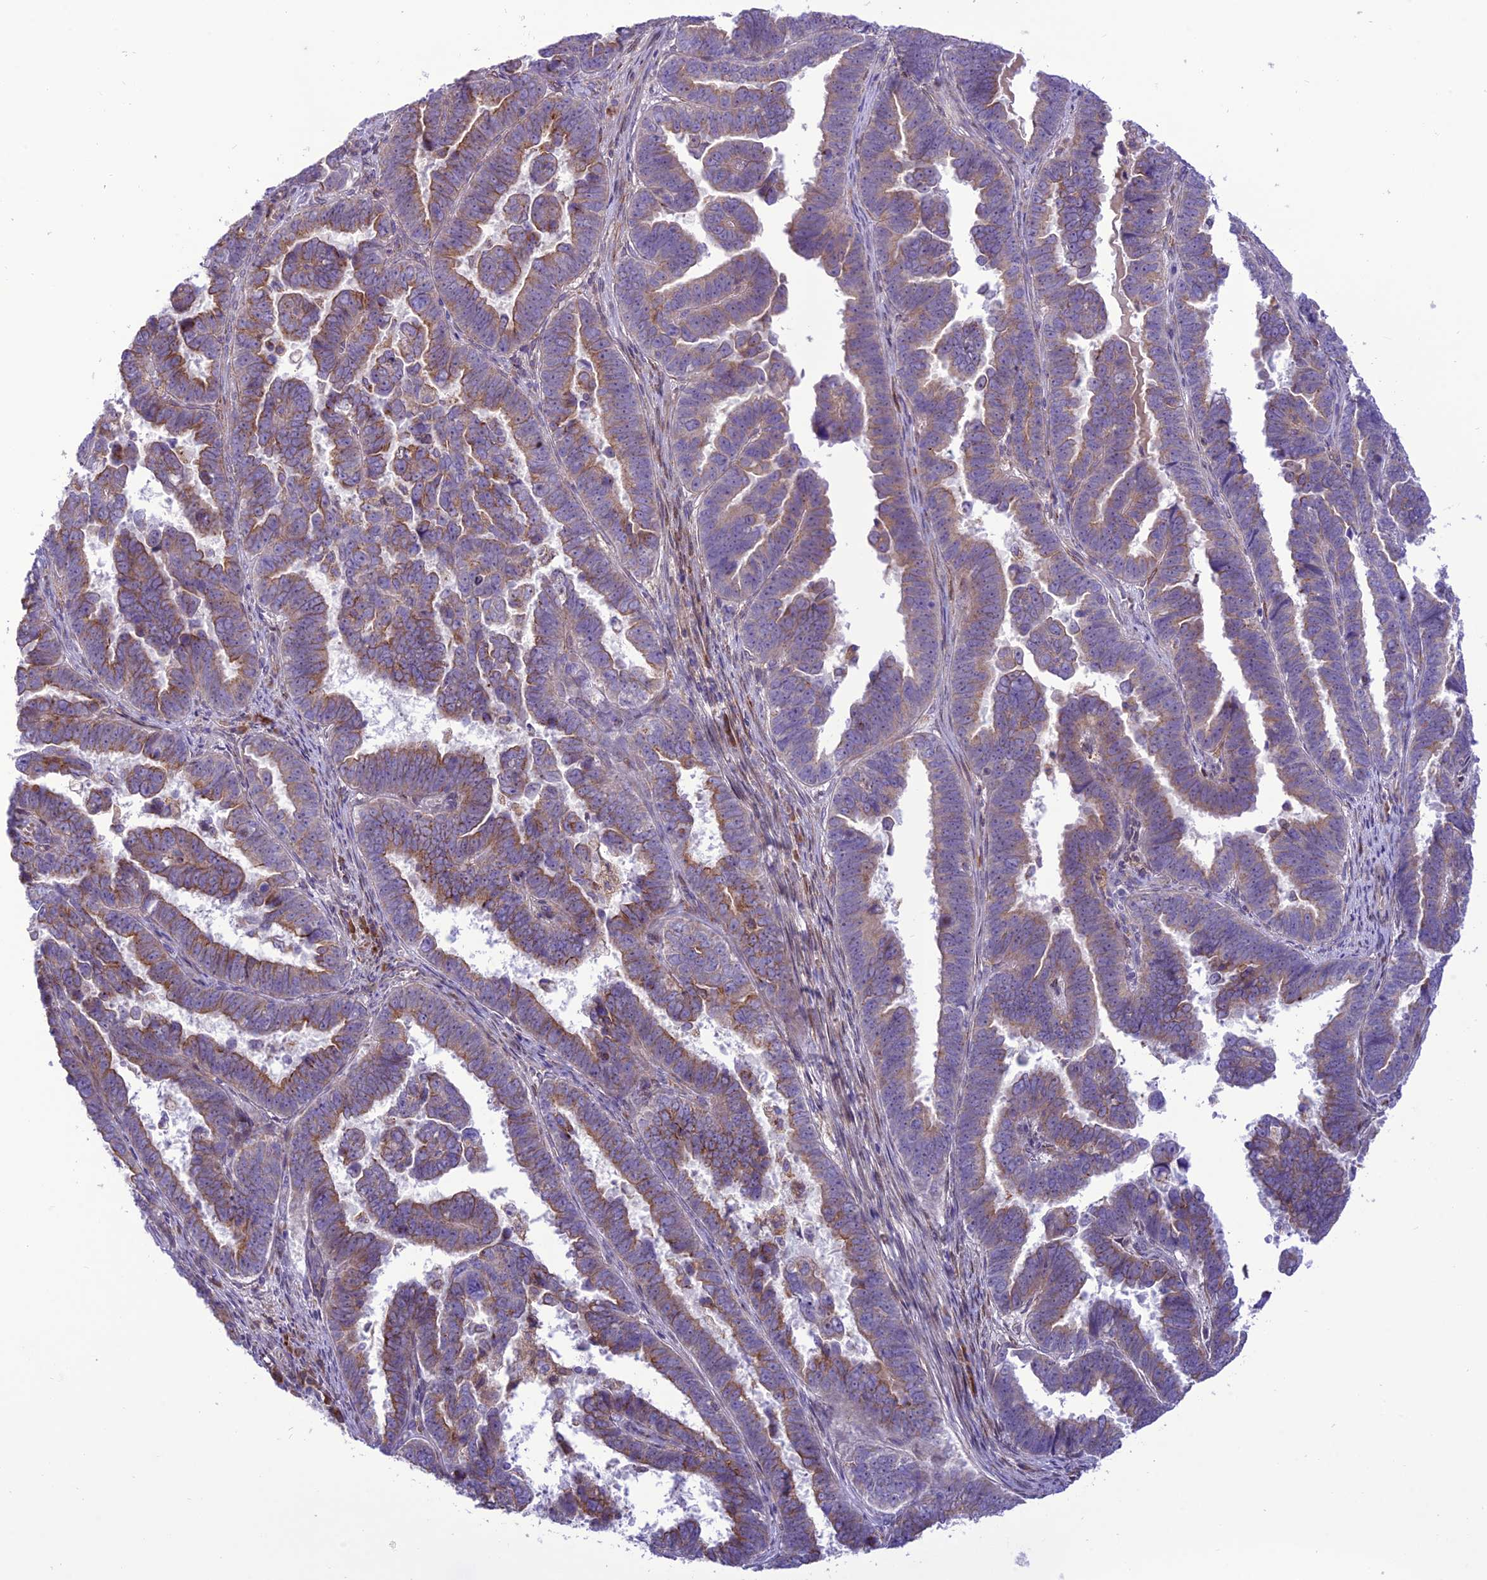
{"staining": {"intensity": "moderate", "quantity": "25%-75%", "location": "cytoplasmic/membranous"}, "tissue": "endometrial cancer", "cell_type": "Tumor cells", "image_type": "cancer", "snomed": [{"axis": "morphology", "description": "Adenocarcinoma, NOS"}, {"axis": "topography", "description": "Endometrium"}], "caption": "A medium amount of moderate cytoplasmic/membranous expression is present in about 25%-75% of tumor cells in endometrial cancer (adenocarcinoma) tissue. The protein of interest is stained brown, and the nuclei are stained in blue (DAB (3,3'-diaminobenzidine) IHC with brightfield microscopy, high magnification).", "gene": "JMY", "patient": {"sex": "female", "age": 75}}